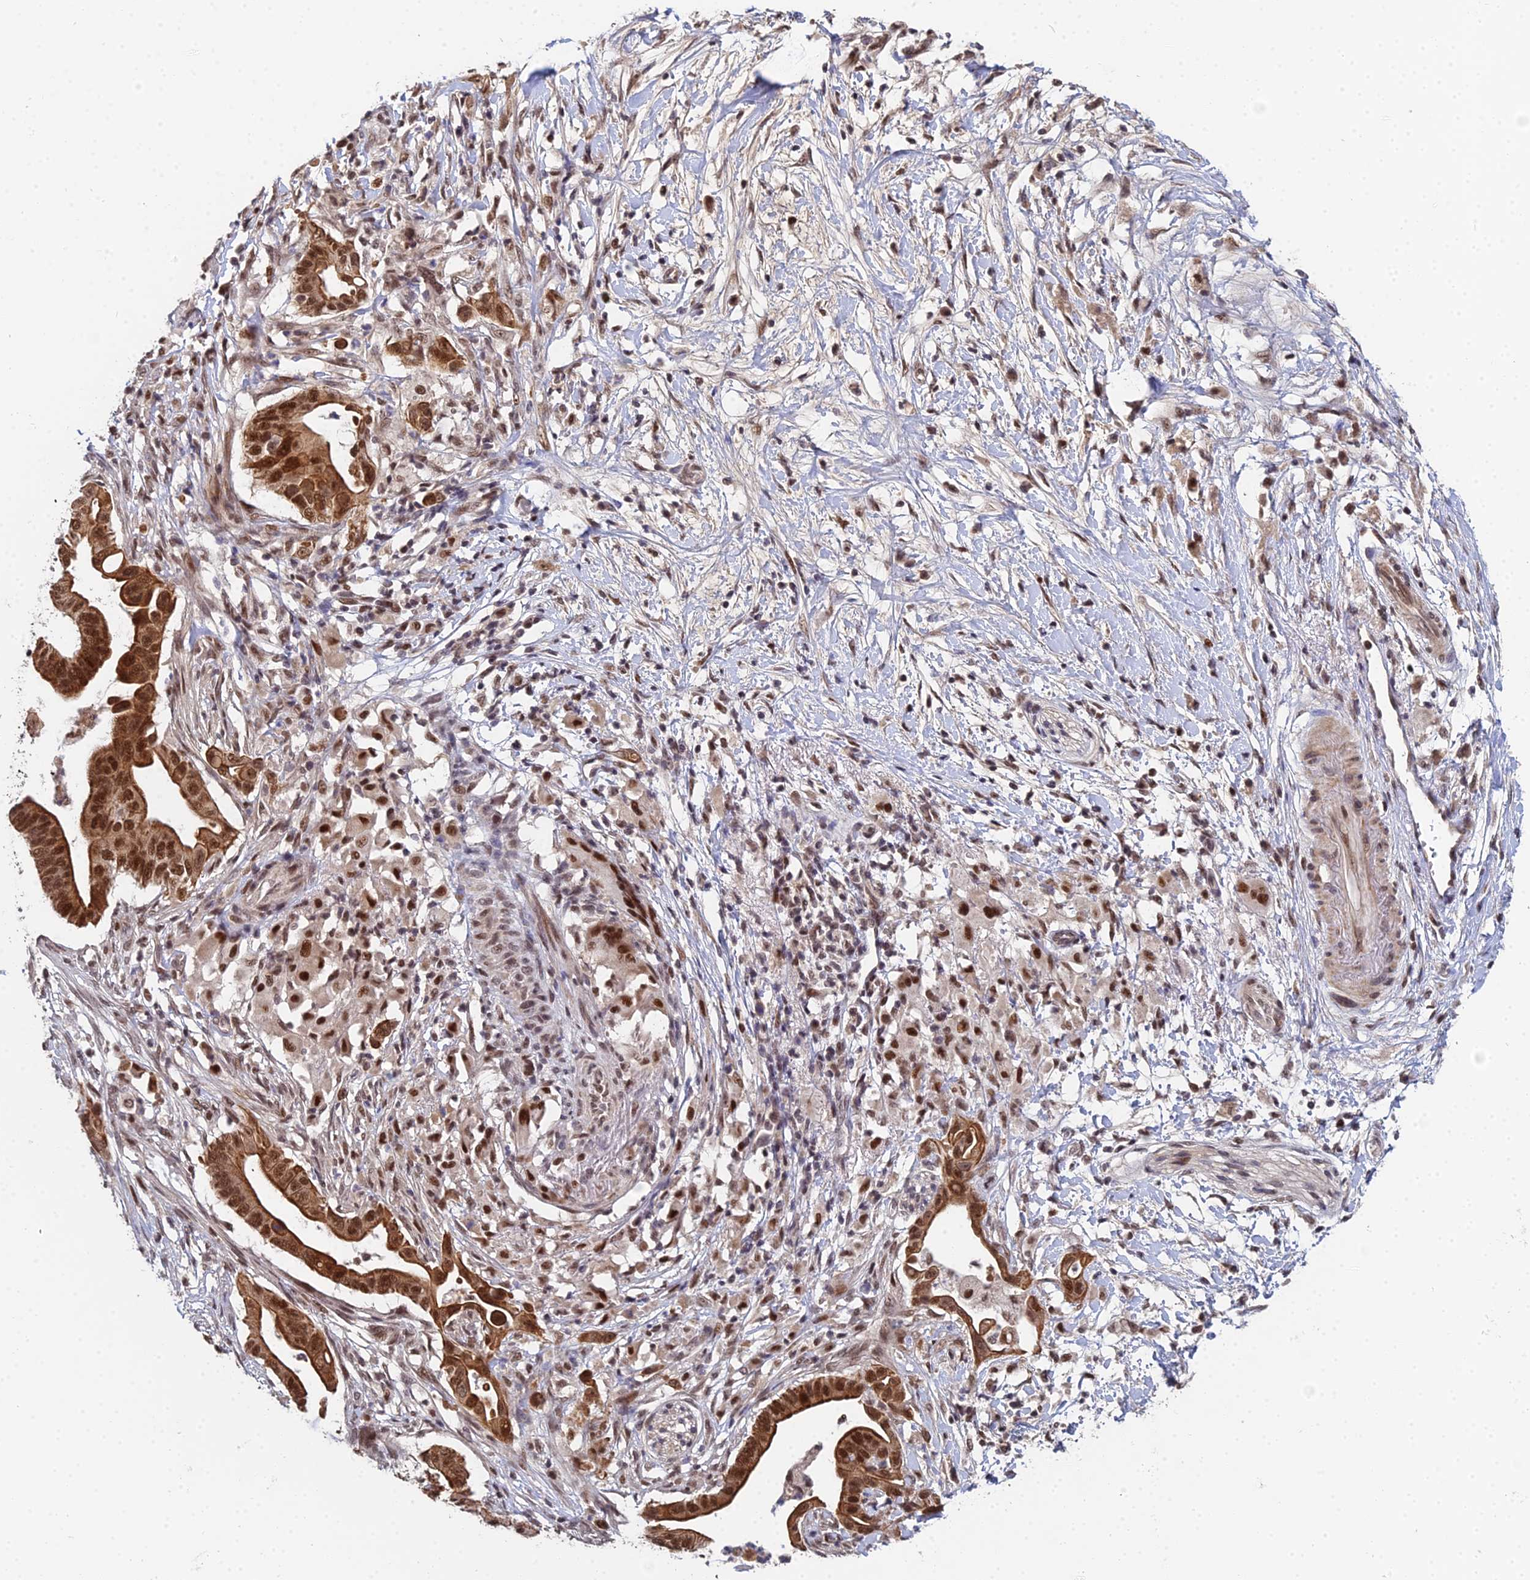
{"staining": {"intensity": "strong", "quantity": ">75%", "location": "cytoplasmic/membranous,nuclear"}, "tissue": "pancreatic cancer", "cell_type": "Tumor cells", "image_type": "cancer", "snomed": [{"axis": "morphology", "description": "Adenocarcinoma, NOS"}, {"axis": "topography", "description": "Pancreas"}], "caption": "Adenocarcinoma (pancreatic) stained with a protein marker exhibits strong staining in tumor cells.", "gene": "ERCC5", "patient": {"sex": "male", "age": 68}}